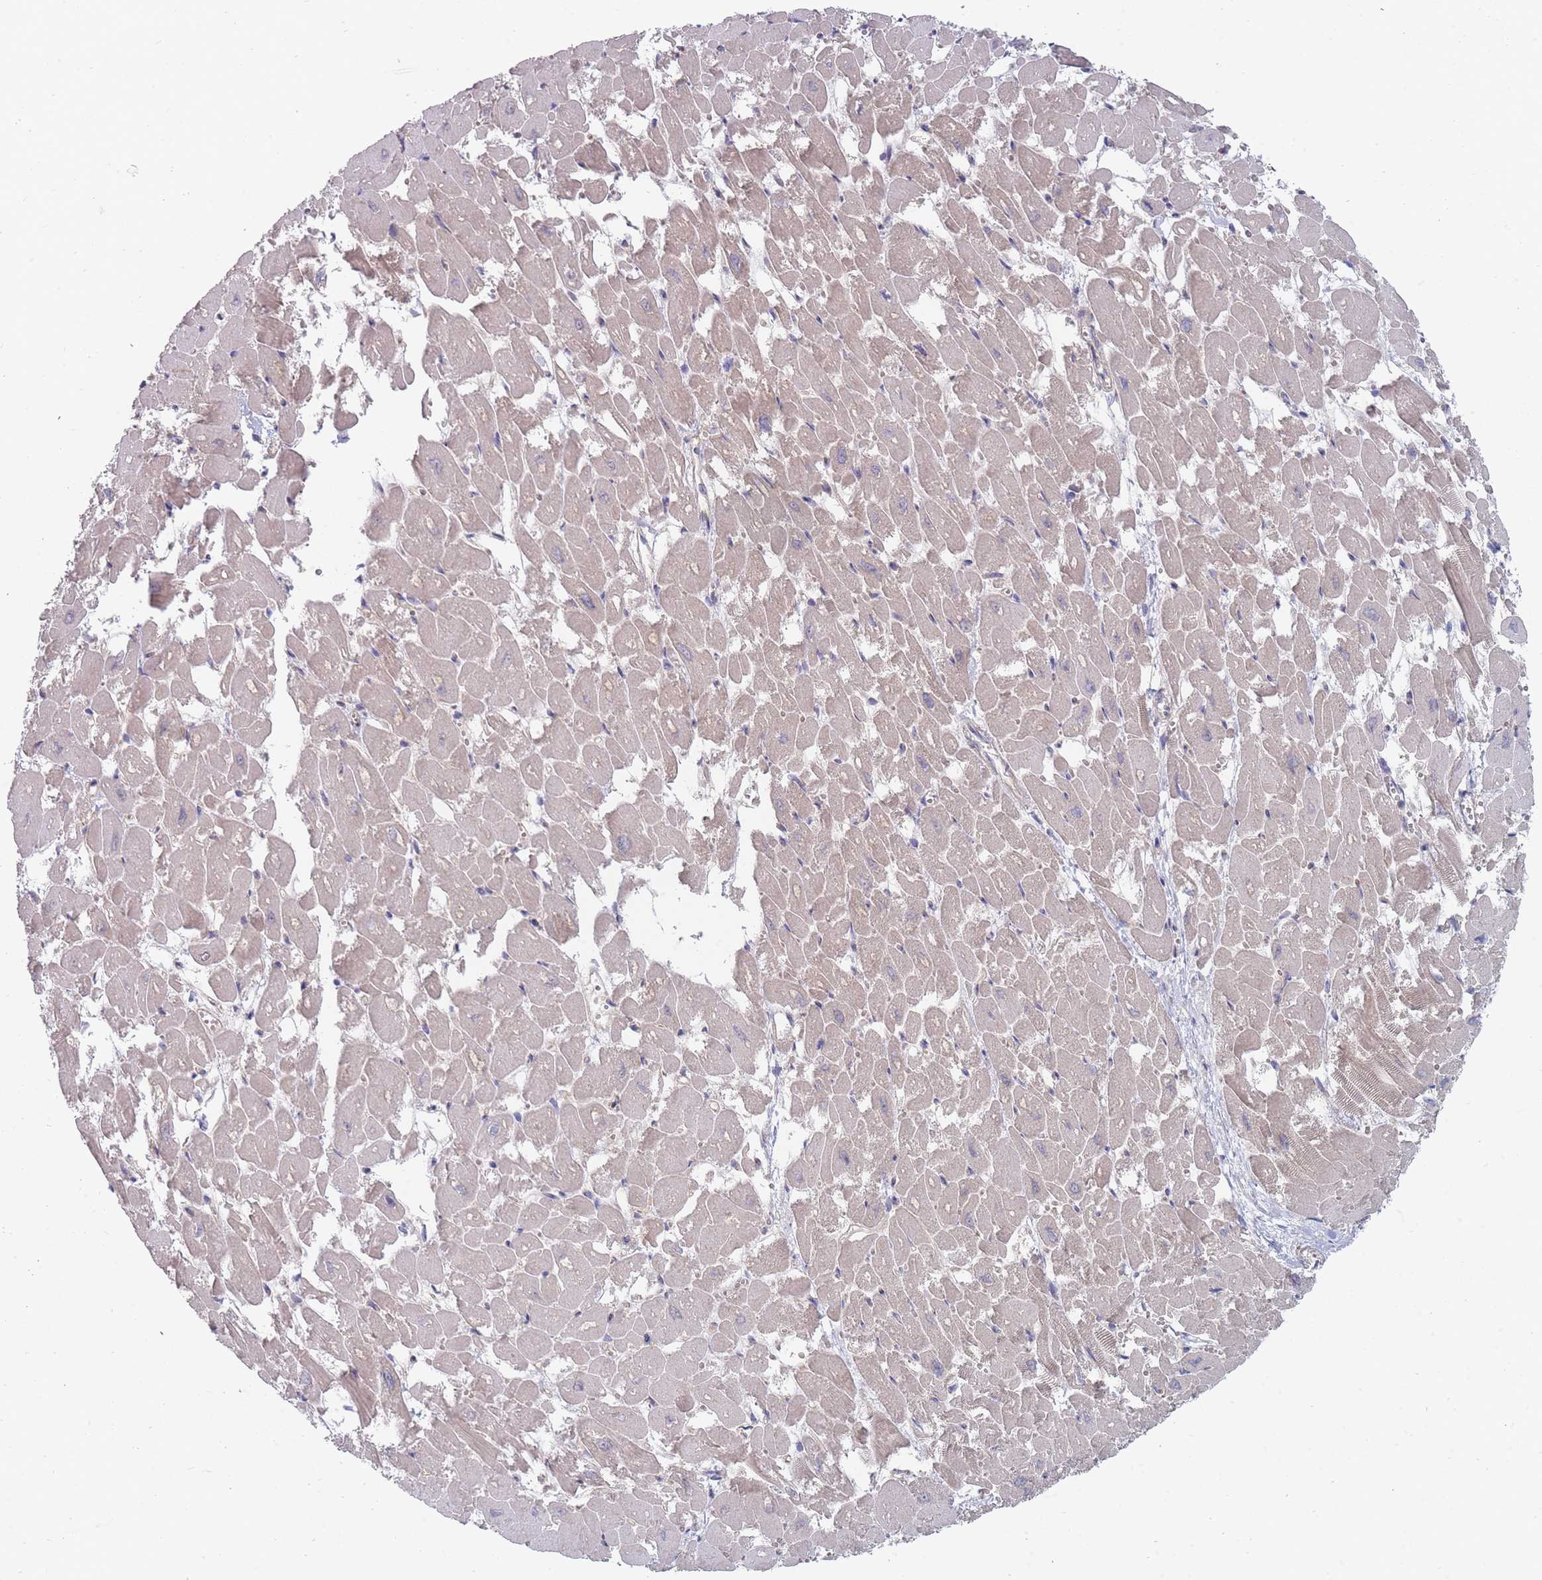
{"staining": {"intensity": "moderate", "quantity": "25%-75%", "location": "cytoplasmic/membranous"}, "tissue": "heart muscle", "cell_type": "Cardiomyocytes", "image_type": "normal", "snomed": [{"axis": "morphology", "description": "Normal tissue, NOS"}, {"axis": "topography", "description": "Heart"}], "caption": "Human heart muscle stained for a protein (brown) exhibits moderate cytoplasmic/membranous positive staining in approximately 25%-75% of cardiomyocytes.", "gene": "NUB1", "patient": {"sex": "male", "age": 54}}